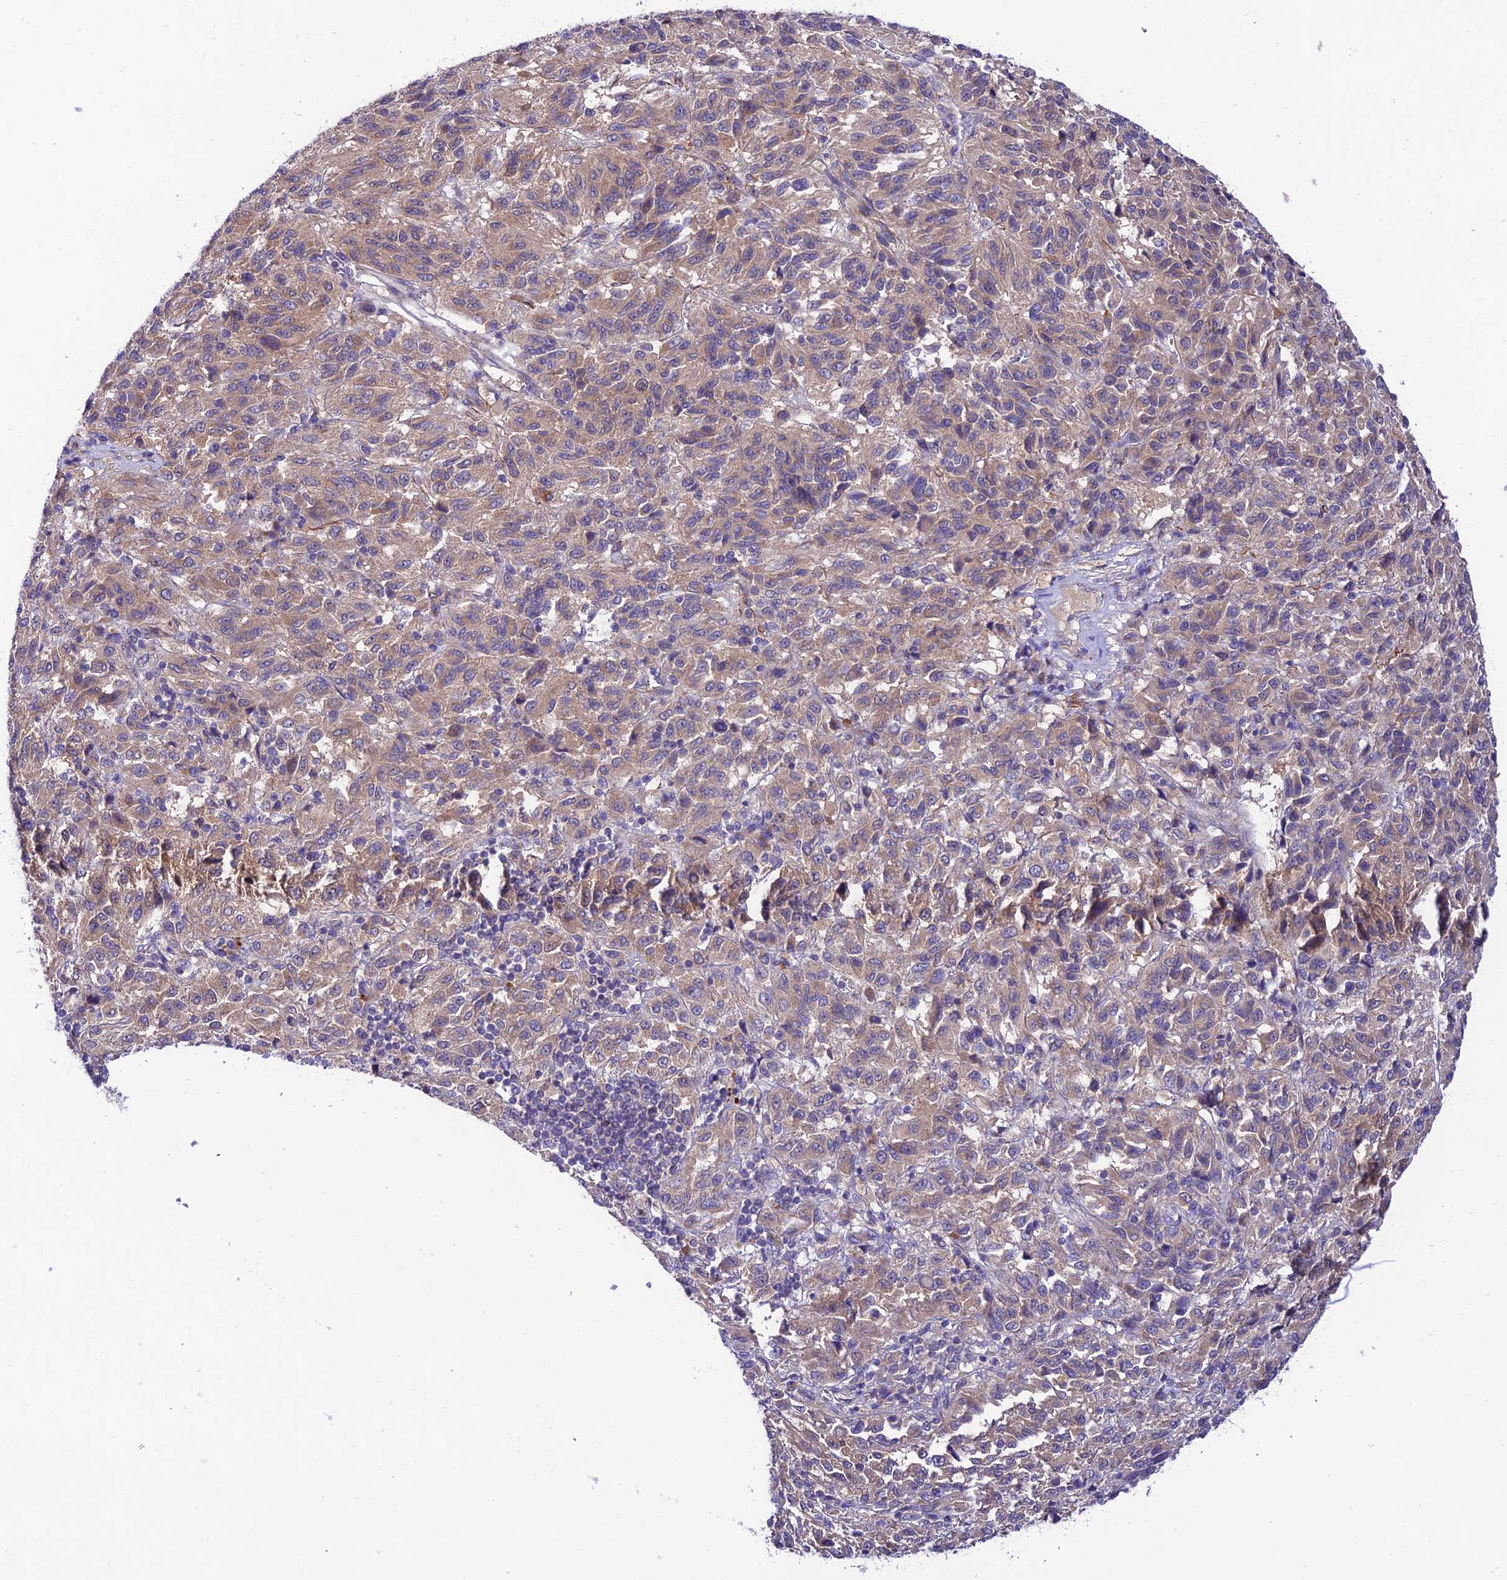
{"staining": {"intensity": "weak", "quantity": ">75%", "location": "cytoplasmic/membranous"}, "tissue": "melanoma", "cell_type": "Tumor cells", "image_type": "cancer", "snomed": [{"axis": "morphology", "description": "Malignant melanoma, Metastatic site"}, {"axis": "topography", "description": "Lung"}], "caption": "A low amount of weak cytoplasmic/membranous expression is seen in approximately >75% of tumor cells in malignant melanoma (metastatic site) tissue.", "gene": "LACTB2", "patient": {"sex": "male", "age": 64}}